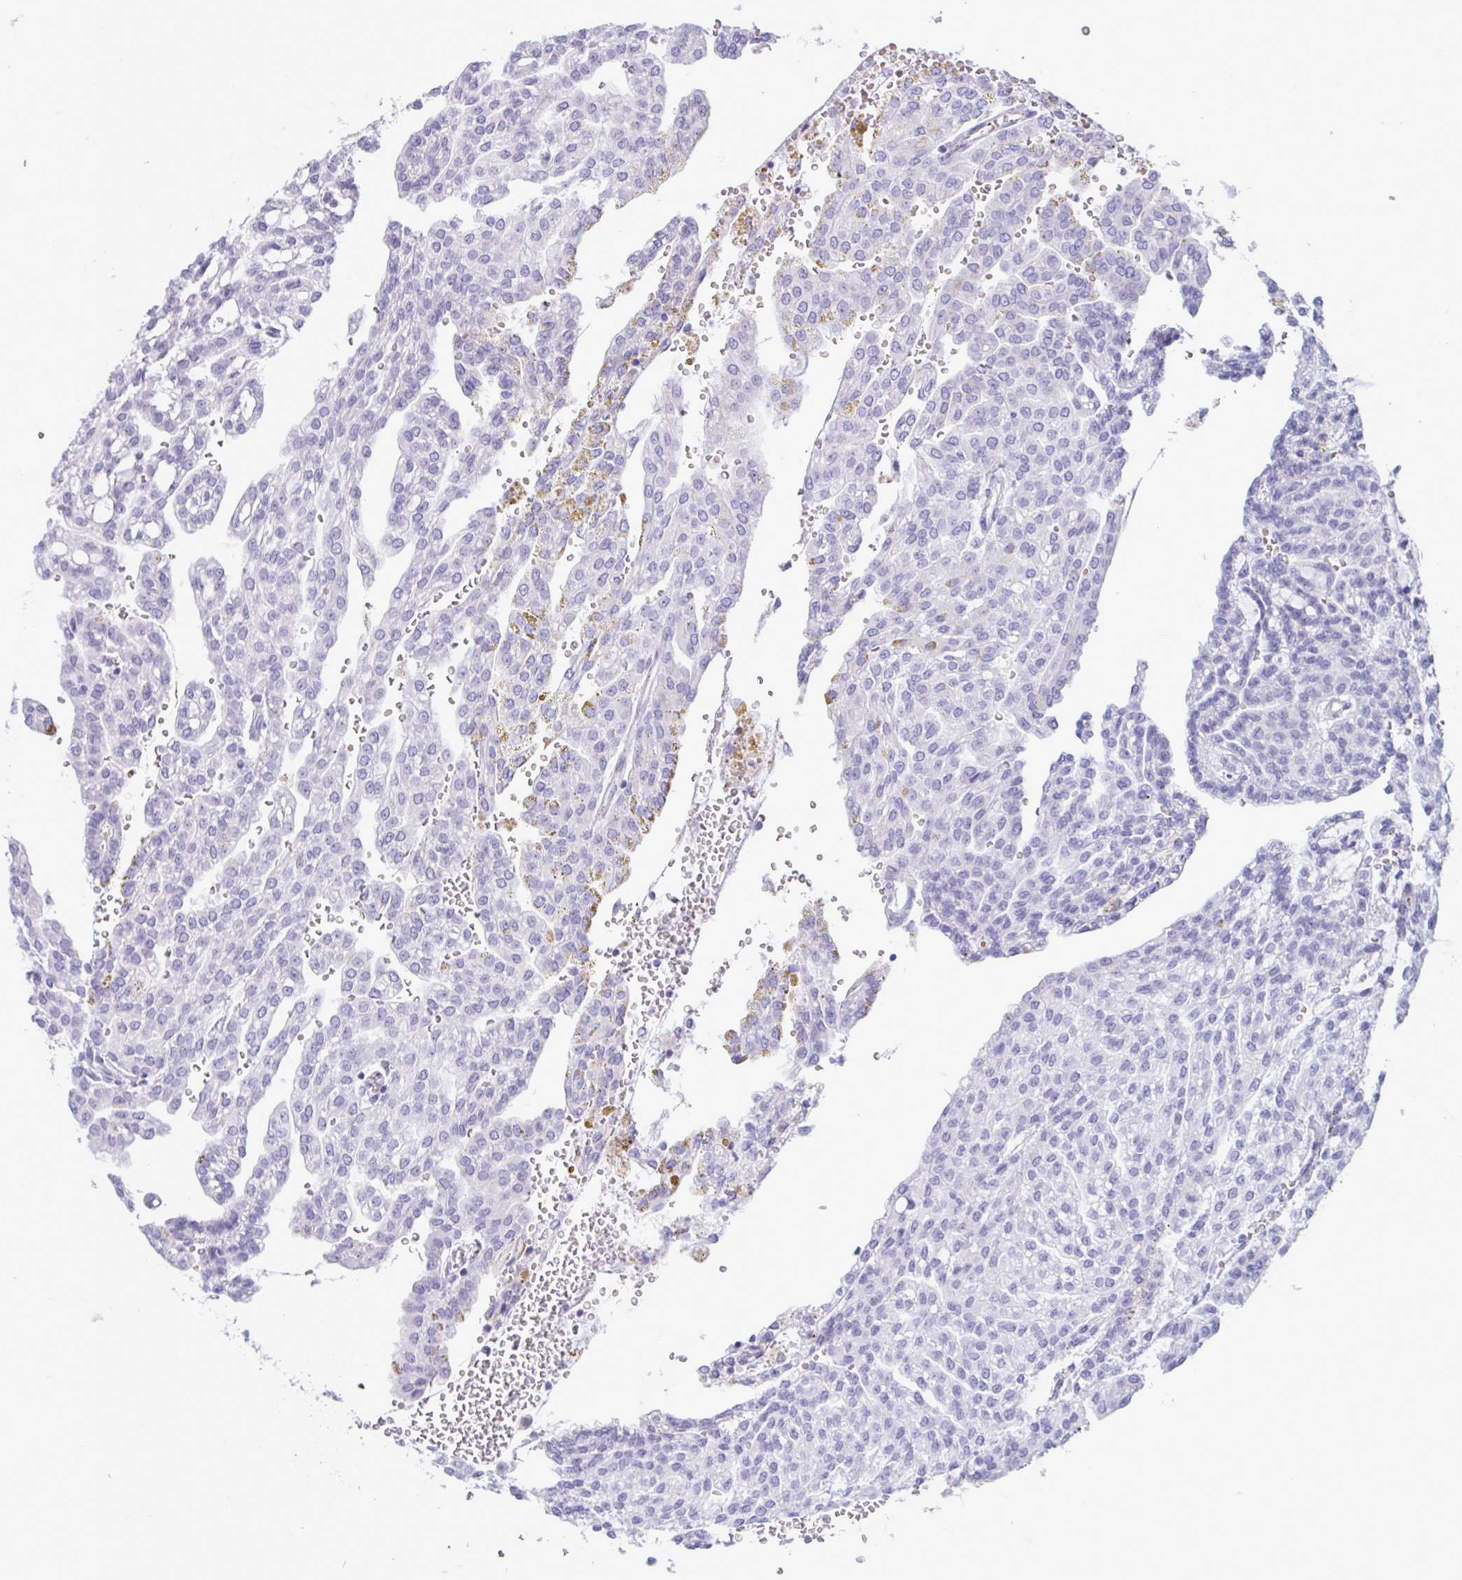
{"staining": {"intensity": "negative", "quantity": "none", "location": "none"}, "tissue": "renal cancer", "cell_type": "Tumor cells", "image_type": "cancer", "snomed": [{"axis": "morphology", "description": "Adenocarcinoma, NOS"}, {"axis": "topography", "description": "Kidney"}], "caption": "IHC histopathology image of neoplastic tissue: adenocarcinoma (renal) stained with DAB shows no significant protein expression in tumor cells.", "gene": "ZNF684", "patient": {"sex": "male", "age": 63}}